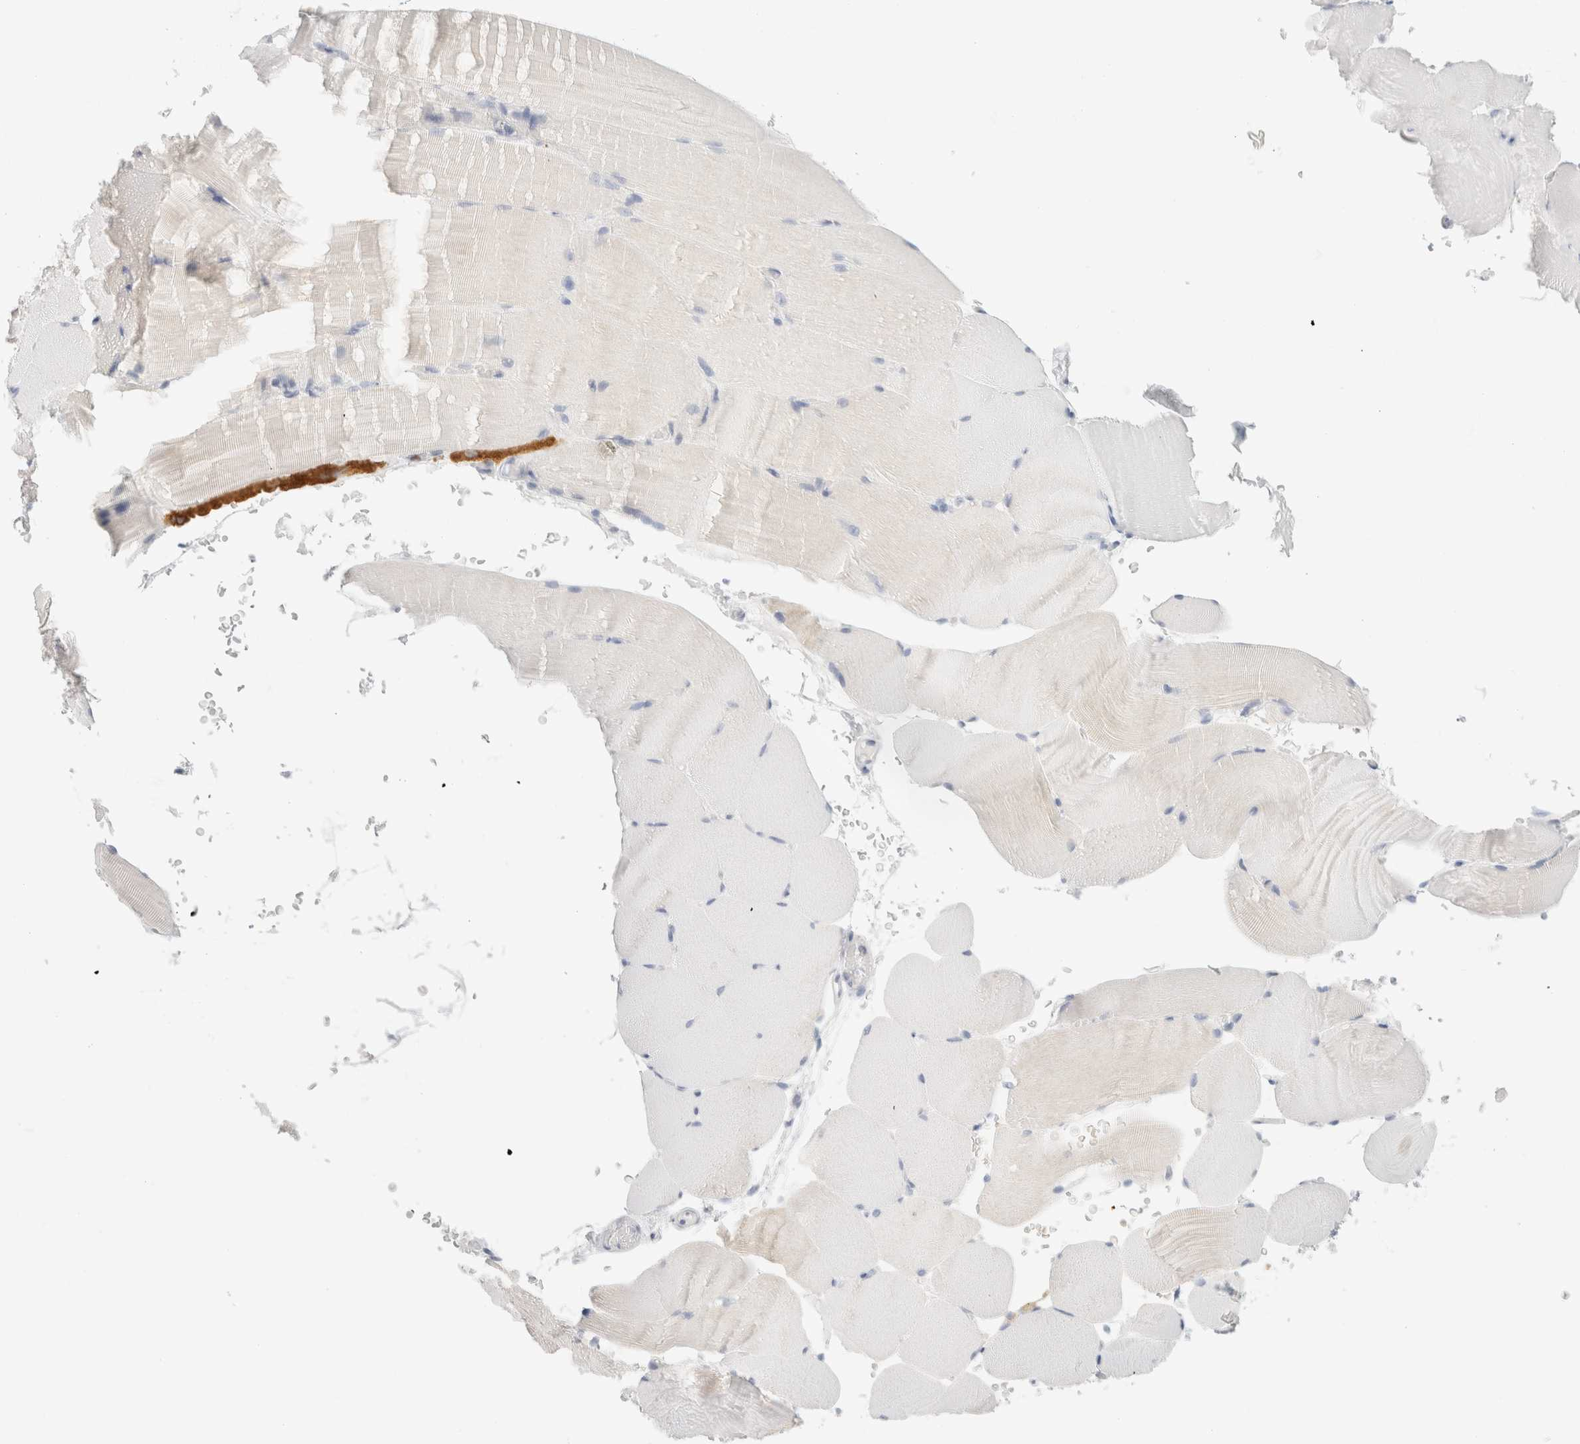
{"staining": {"intensity": "weak", "quantity": "<25%", "location": "cytoplasmic/membranous"}, "tissue": "skeletal muscle", "cell_type": "Myocytes", "image_type": "normal", "snomed": [{"axis": "morphology", "description": "Normal tissue, NOS"}, {"axis": "topography", "description": "Skeletal muscle"}, {"axis": "topography", "description": "Parathyroid gland"}], "caption": "Skeletal muscle stained for a protein using immunohistochemistry exhibits no expression myocytes.", "gene": "RTN4", "patient": {"sex": "female", "age": 37}}